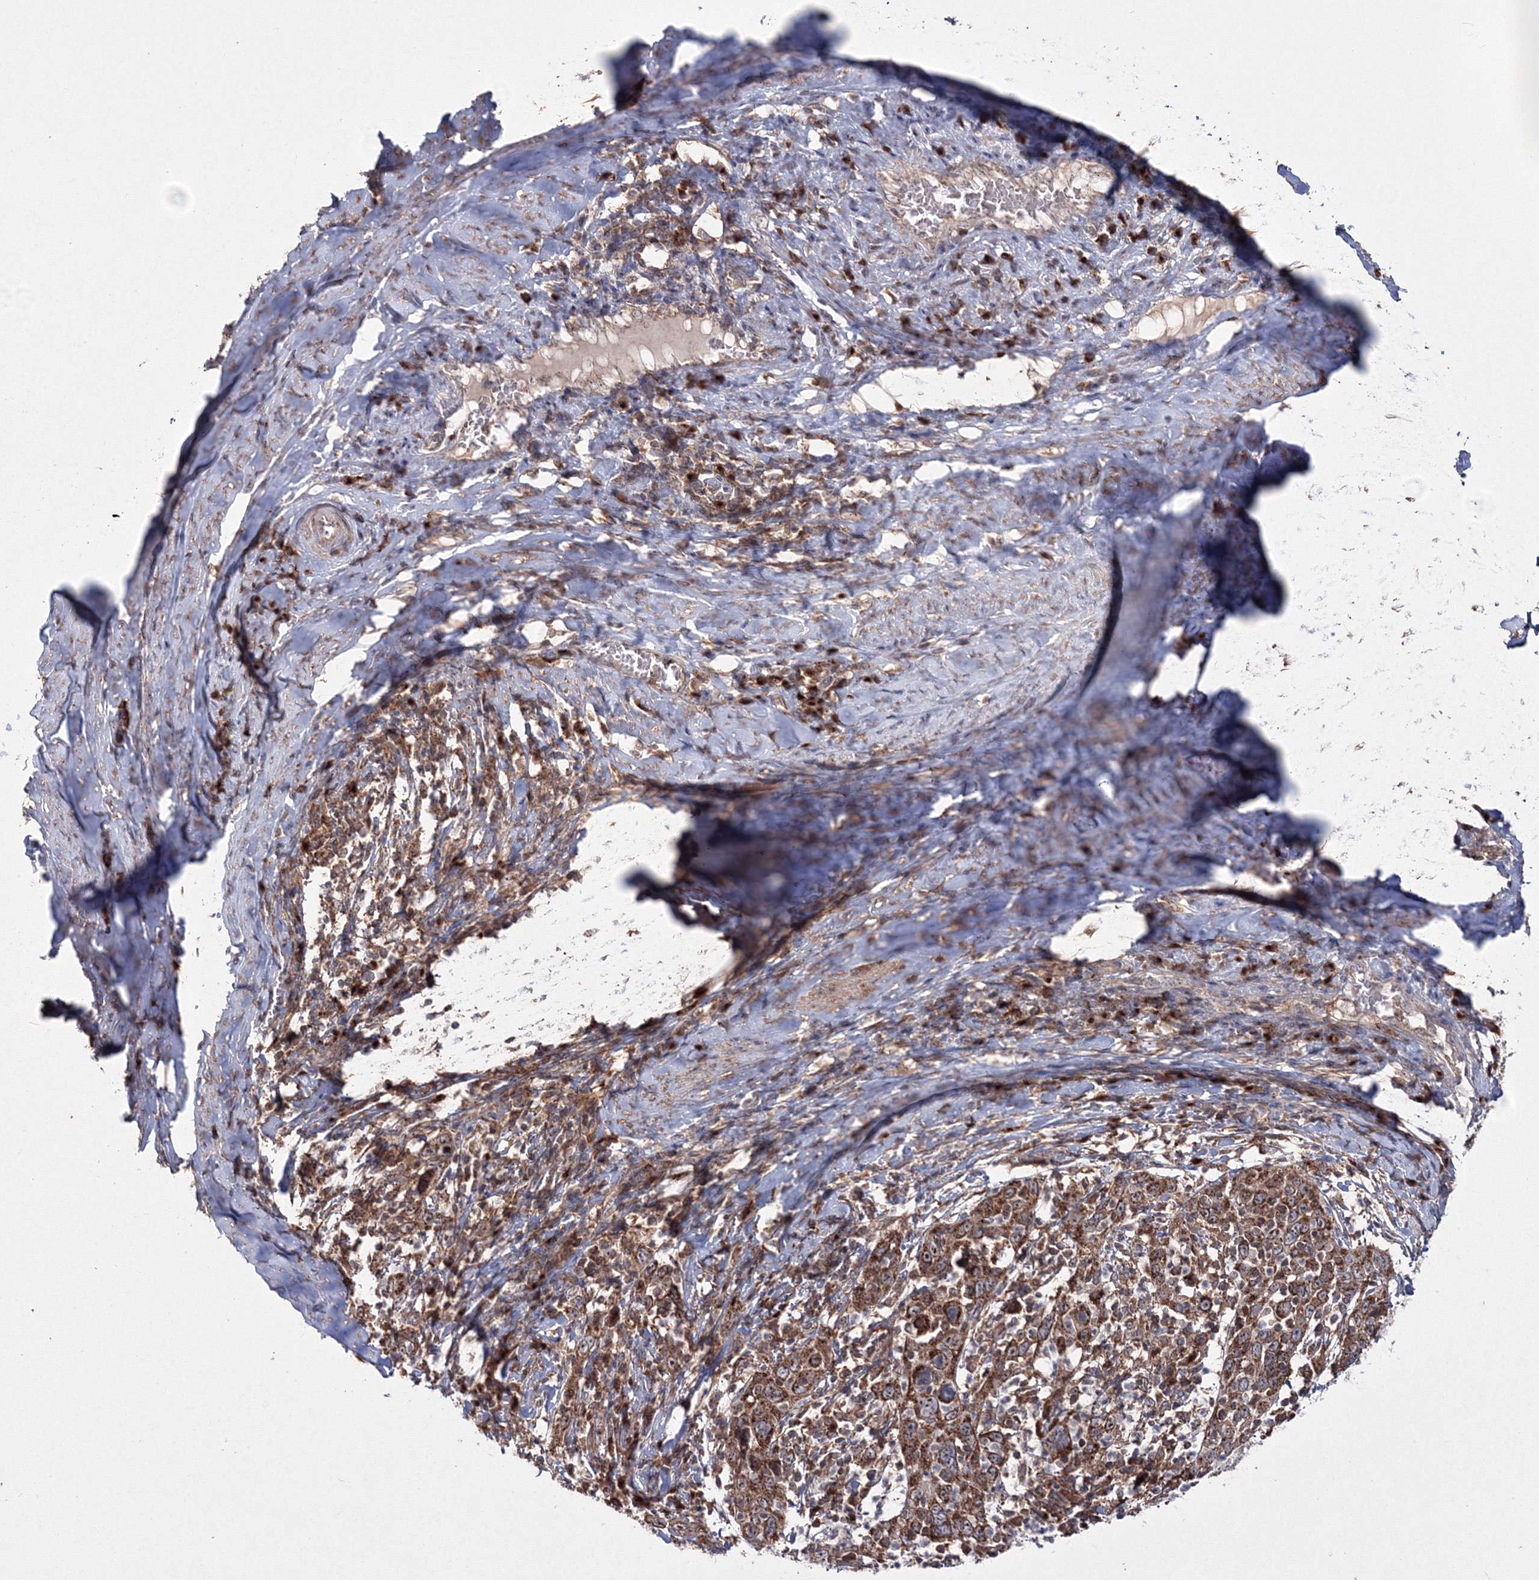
{"staining": {"intensity": "strong", "quantity": ">75%", "location": "cytoplasmic/membranous"}, "tissue": "cervical cancer", "cell_type": "Tumor cells", "image_type": "cancer", "snomed": [{"axis": "morphology", "description": "Squamous cell carcinoma, NOS"}, {"axis": "topography", "description": "Cervix"}], "caption": "This photomicrograph demonstrates immunohistochemistry (IHC) staining of human squamous cell carcinoma (cervical), with high strong cytoplasmic/membranous positivity in about >75% of tumor cells.", "gene": "PEX13", "patient": {"sex": "female", "age": 46}}